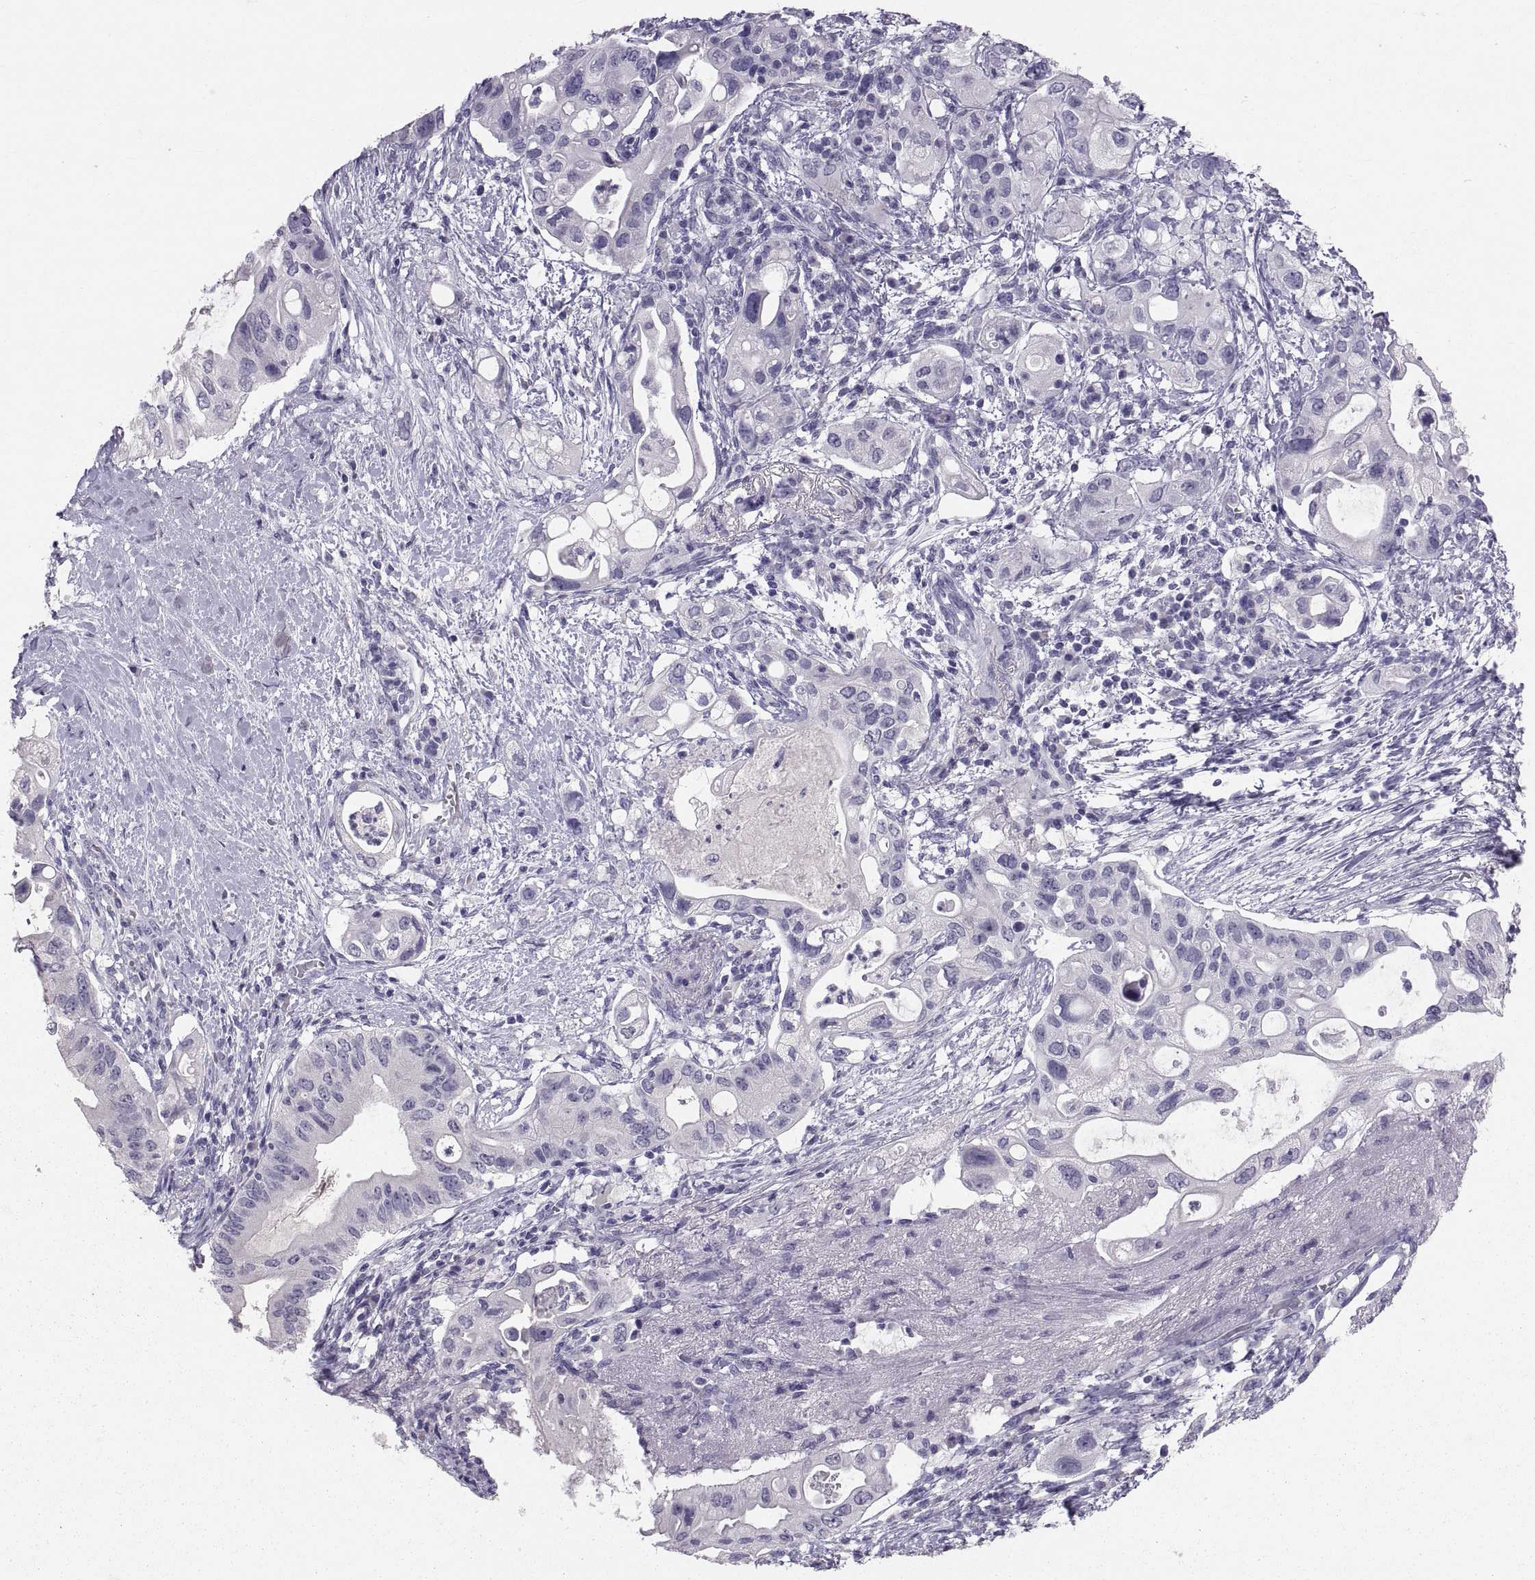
{"staining": {"intensity": "negative", "quantity": "none", "location": "none"}, "tissue": "pancreatic cancer", "cell_type": "Tumor cells", "image_type": "cancer", "snomed": [{"axis": "morphology", "description": "Adenocarcinoma, NOS"}, {"axis": "topography", "description": "Pancreas"}], "caption": "Histopathology image shows no protein positivity in tumor cells of pancreatic cancer tissue.", "gene": "PTN", "patient": {"sex": "female", "age": 72}}